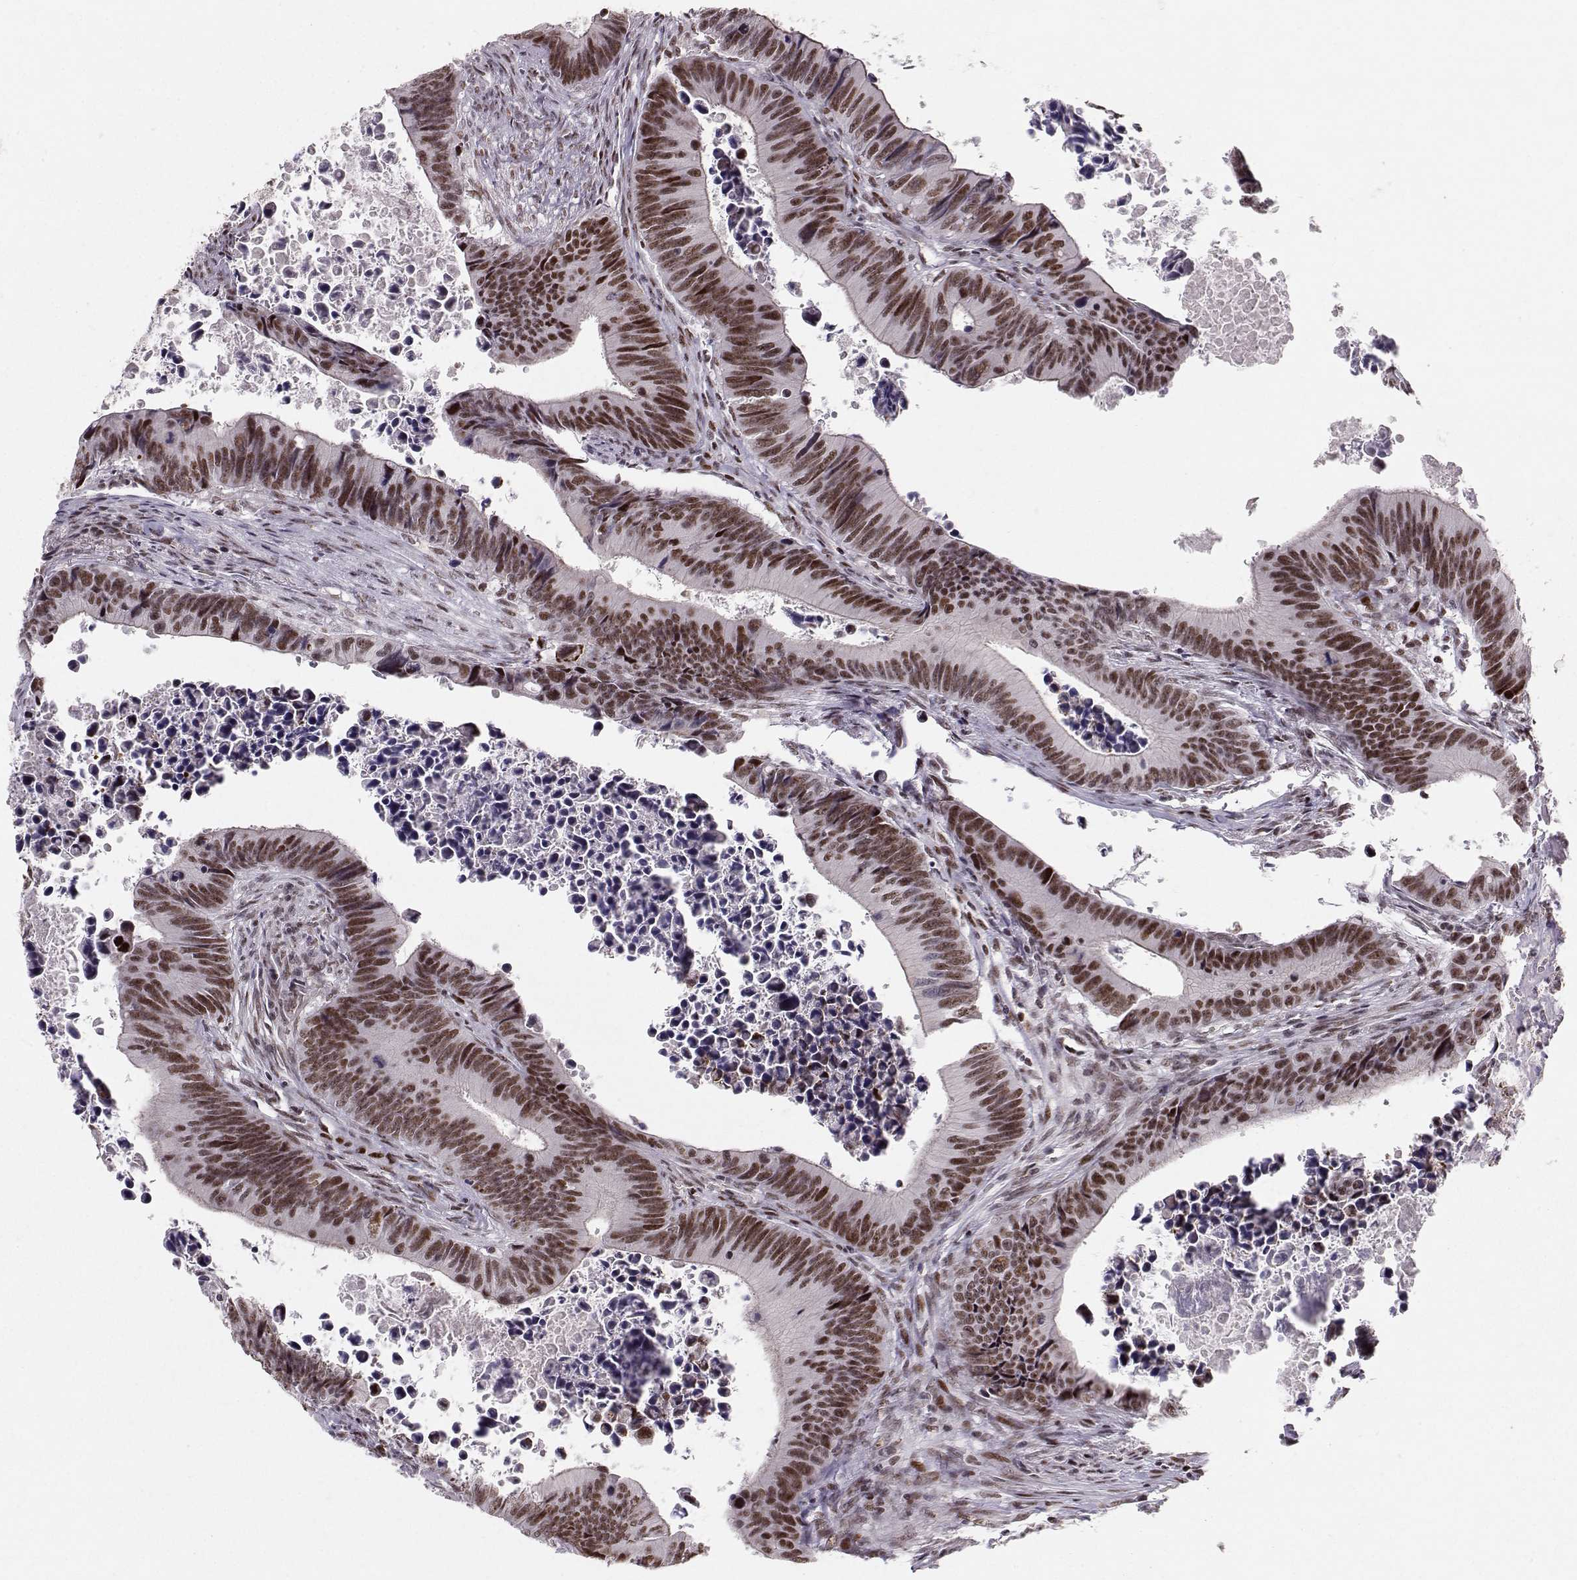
{"staining": {"intensity": "strong", "quantity": ">75%", "location": "nuclear"}, "tissue": "colorectal cancer", "cell_type": "Tumor cells", "image_type": "cancer", "snomed": [{"axis": "morphology", "description": "Adenocarcinoma, NOS"}, {"axis": "topography", "description": "Colon"}], "caption": "Tumor cells reveal high levels of strong nuclear positivity in about >75% of cells in human adenocarcinoma (colorectal).", "gene": "SNAPC2", "patient": {"sex": "female", "age": 87}}